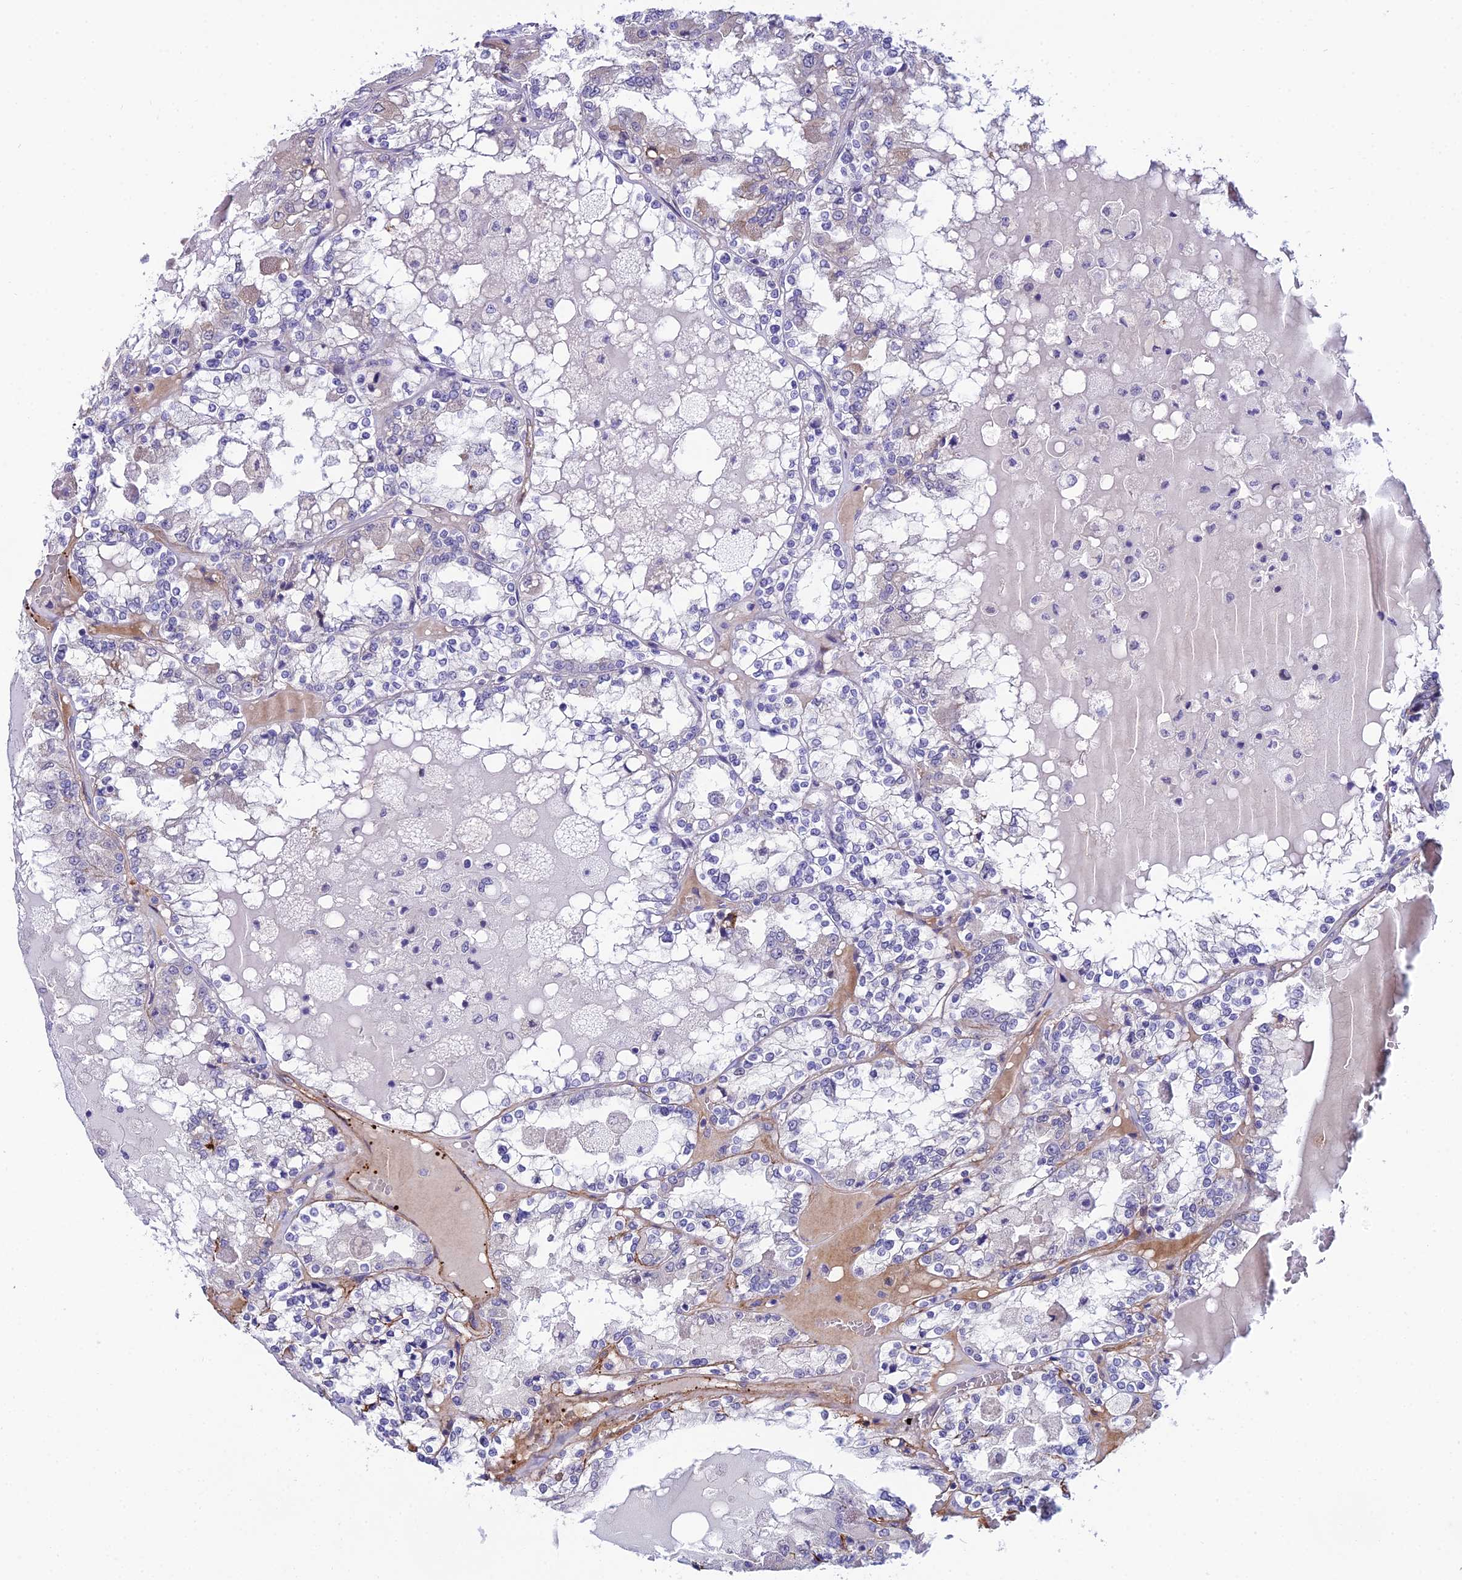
{"staining": {"intensity": "negative", "quantity": "none", "location": "none"}, "tissue": "renal cancer", "cell_type": "Tumor cells", "image_type": "cancer", "snomed": [{"axis": "morphology", "description": "Adenocarcinoma, NOS"}, {"axis": "topography", "description": "Kidney"}], "caption": "This photomicrograph is of renal cancer stained with immunohistochemistry to label a protein in brown with the nuclei are counter-stained blue. There is no expression in tumor cells.", "gene": "SYT15", "patient": {"sex": "female", "age": 56}}